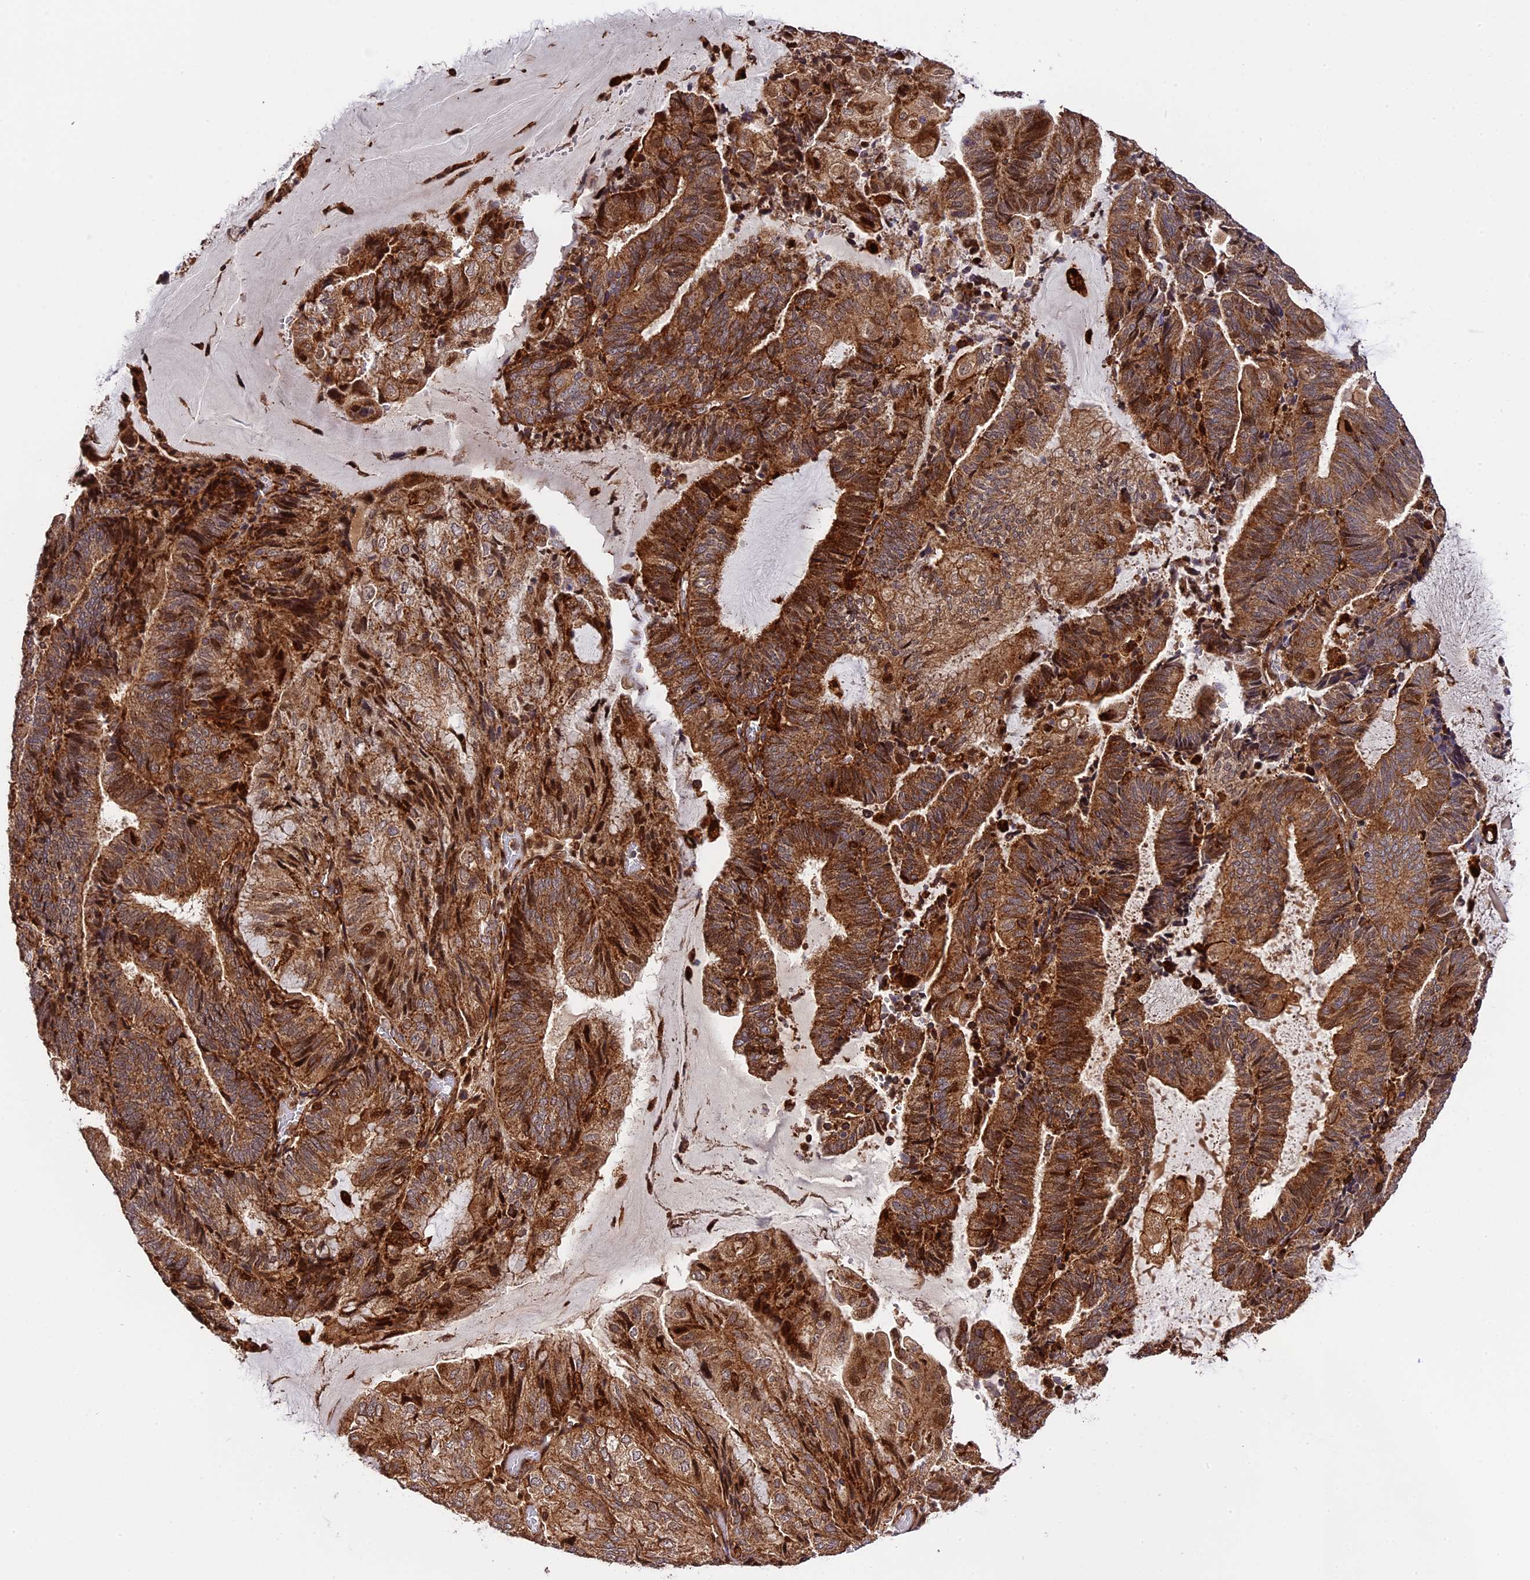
{"staining": {"intensity": "strong", "quantity": "25%-75%", "location": "cytoplasmic/membranous"}, "tissue": "endometrial cancer", "cell_type": "Tumor cells", "image_type": "cancer", "snomed": [{"axis": "morphology", "description": "Adenocarcinoma, NOS"}, {"axis": "topography", "description": "Endometrium"}], "caption": "A high amount of strong cytoplasmic/membranous staining is seen in about 25%-75% of tumor cells in endometrial cancer (adenocarcinoma) tissue.", "gene": "HERPUD1", "patient": {"sex": "female", "age": 81}}